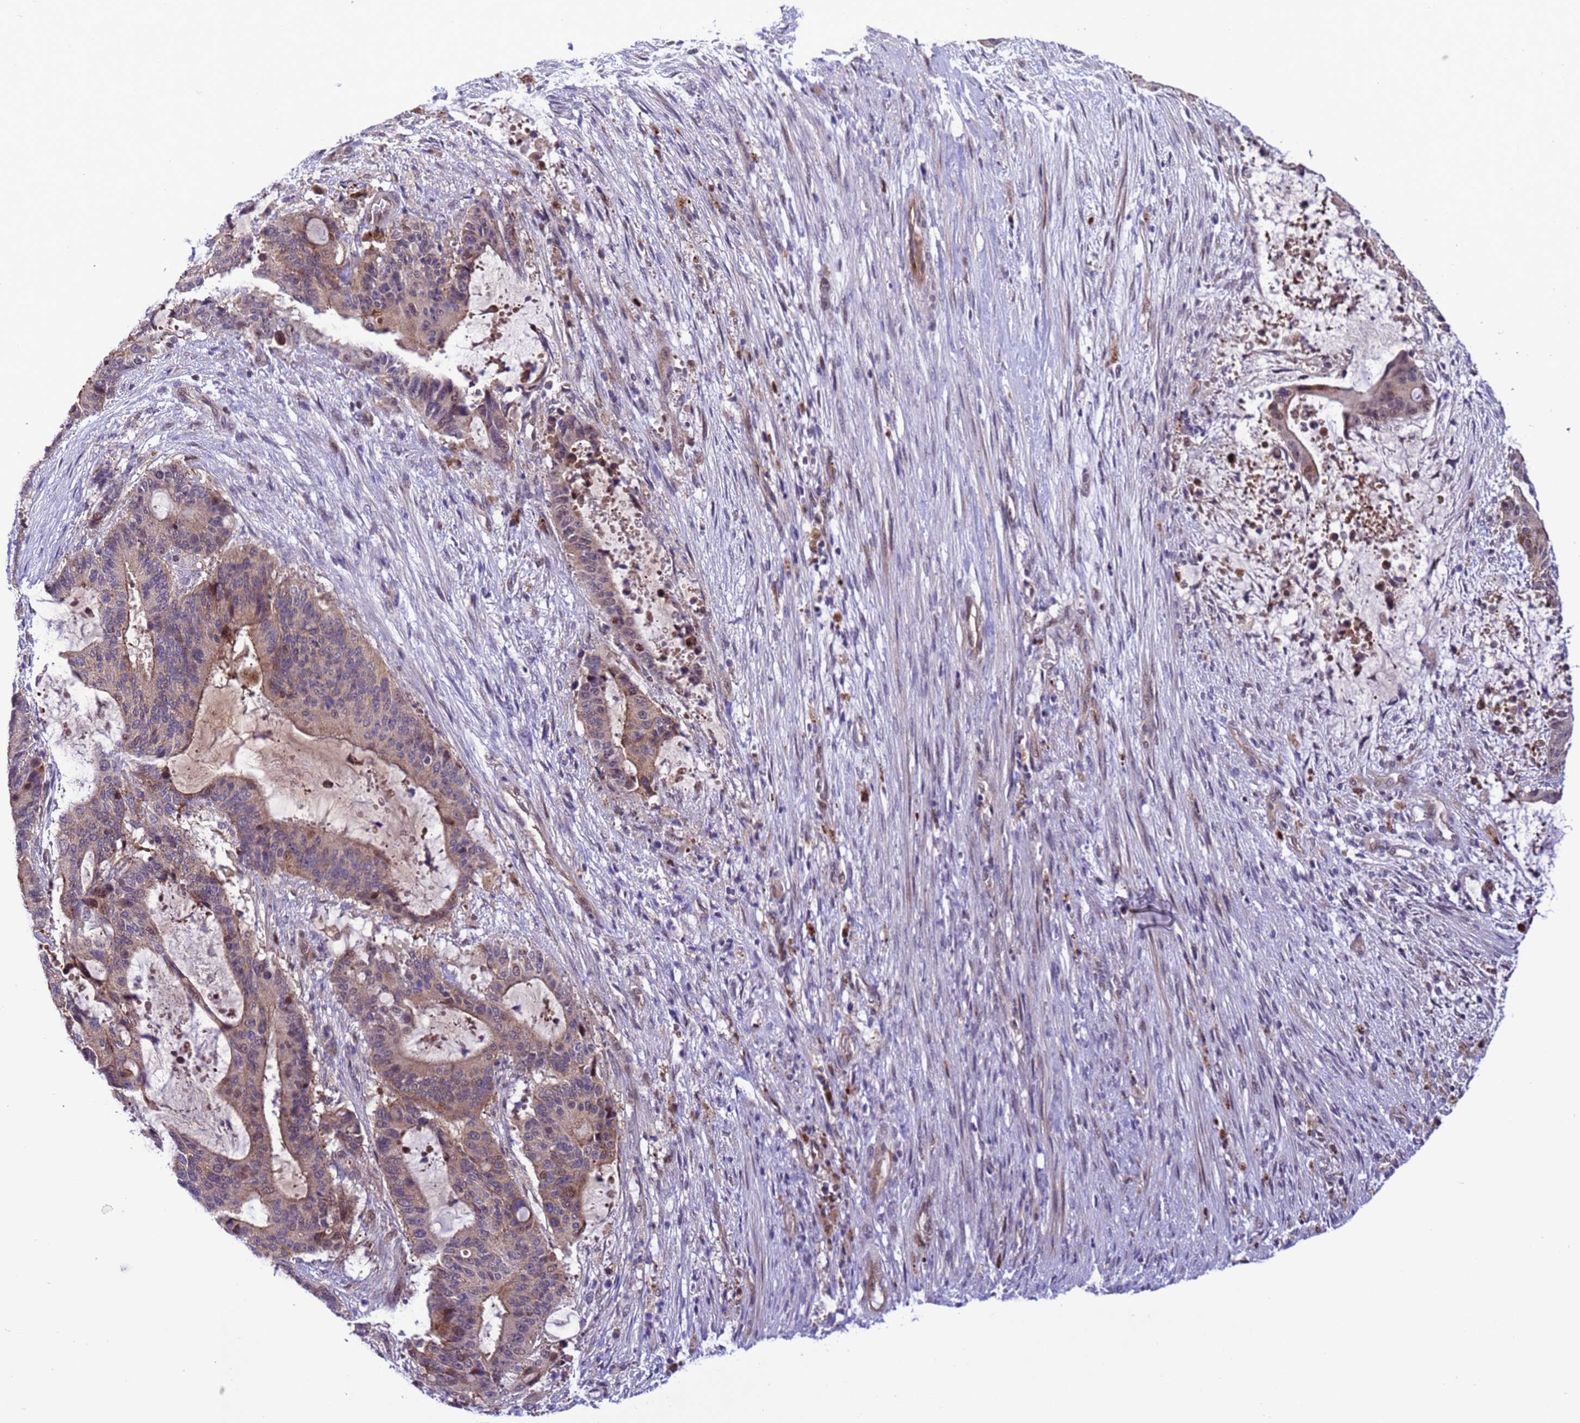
{"staining": {"intensity": "moderate", "quantity": "<25%", "location": "cytoplasmic/membranous,nuclear"}, "tissue": "liver cancer", "cell_type": "Tumor cells", "image_type": "cancer", "snomed": [{"axis": "morphology", "description": "Normal tissue, NOS"}, {"axis": "morphology", "description": "Cholangiocarcinoma"}, {"axis": "topography", "description": "Liver"}, {"axis": "topography", "description": "Peripheral nerve tissue"}], "caption": "This photomicrograph displays immunohistochemistry staining of human liver cancer, with low moderate cytoplasmic/membranous and nuclear expression in about <25% of tumor cells.", "gene": "RASD1", "patient": {"sex": "female", "age": 73}}